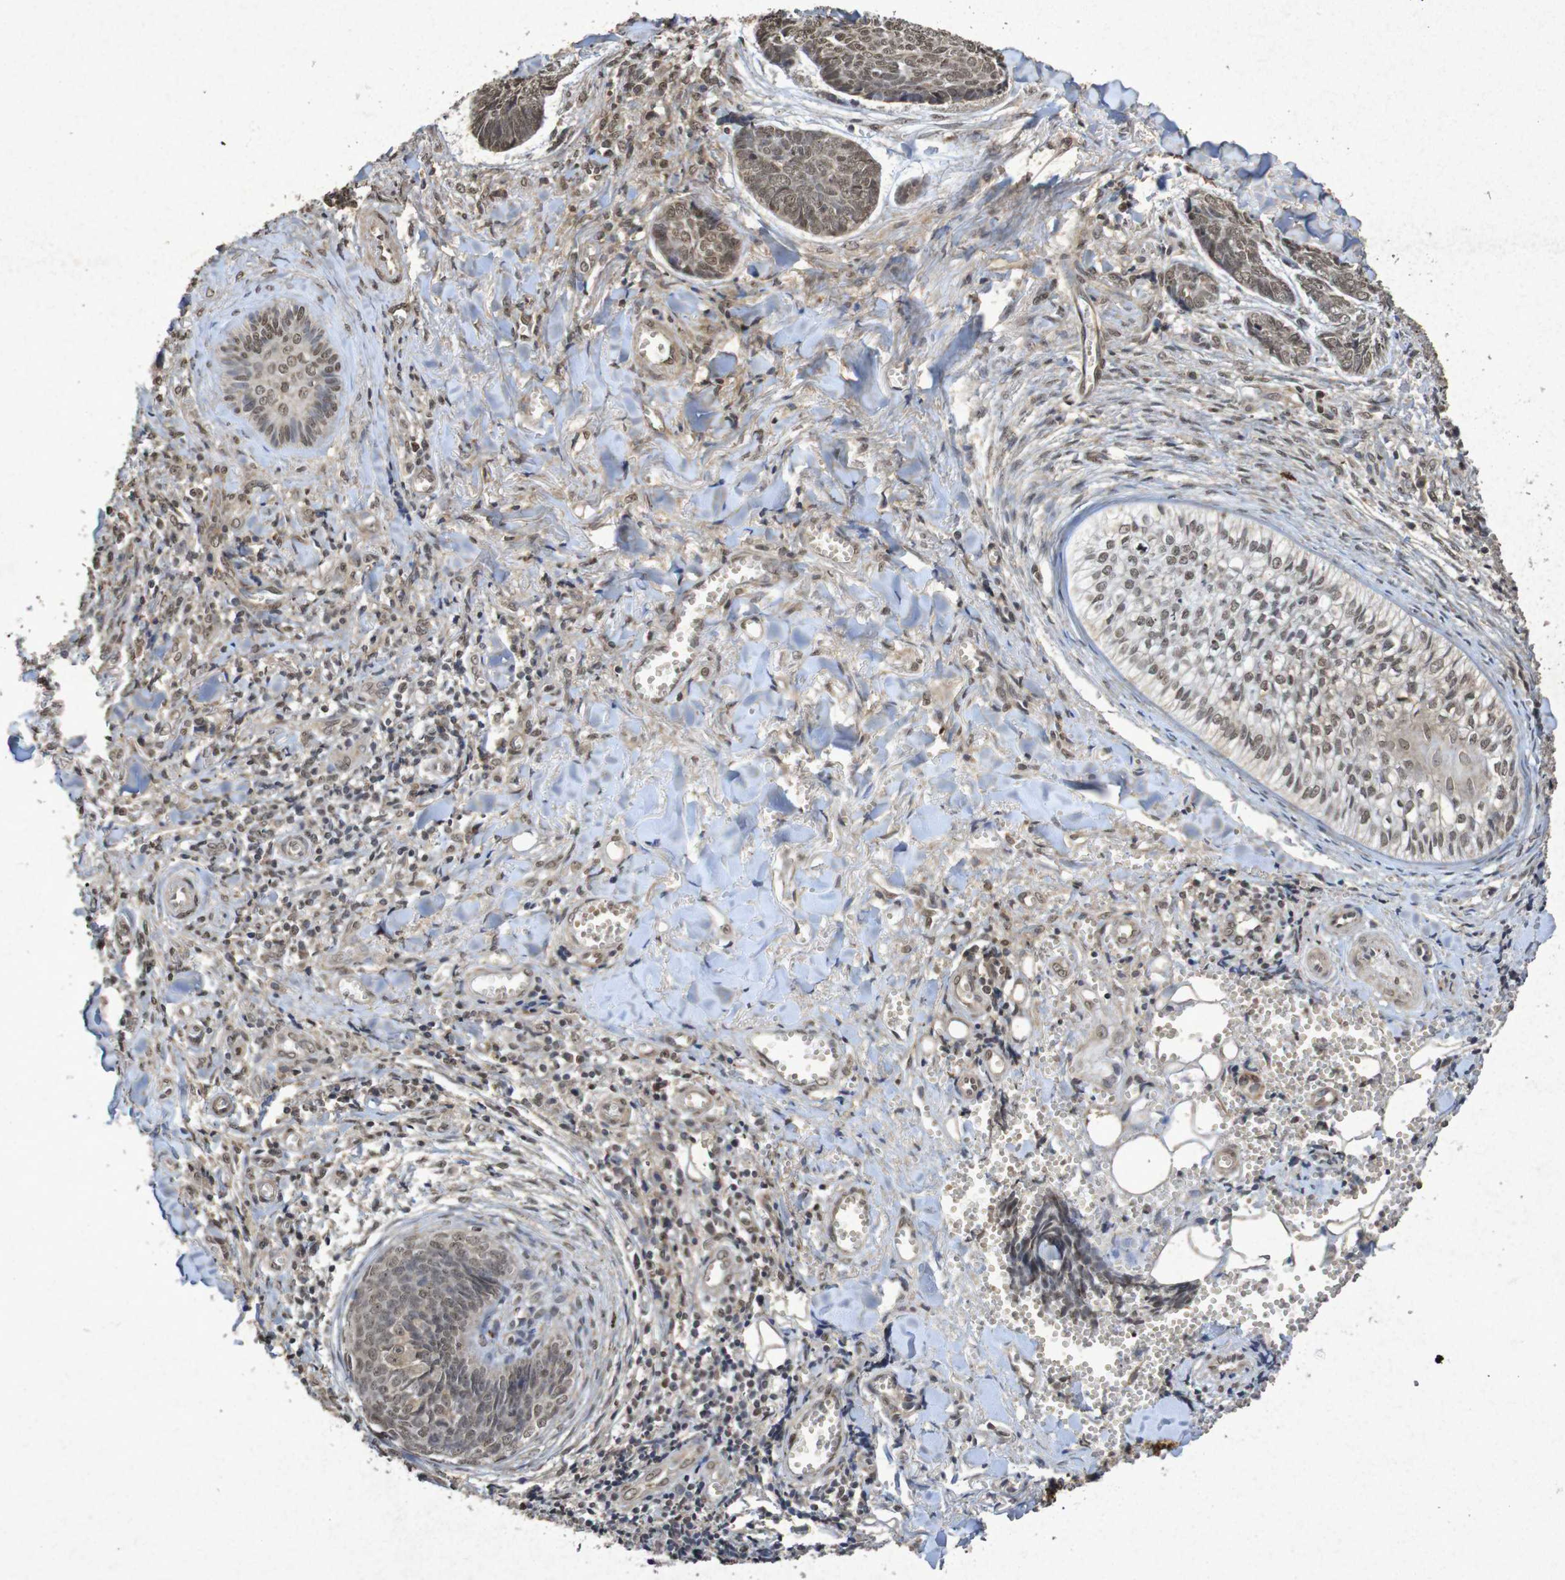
{"staining": {"intensity": "moderate", "quantity": ">75%", "location": "cytoplasmic/membranous,nuclear"}, "tissue": "skin cancer", "cell_type": "Tumor cells", "image_type": "cancer", "snomed": [{"axis": "morphology", "description": "Basal cell carcinoma"}, {"axis": "topography", "description": "Skin"}], "caption": "Tumor cells show moderate cytoplasmic/membranous and nuclear expression in approximately >75% of cells in skin cancer (basal cell carcinoma).", "gene": "GUCY1A2", "patient": {"sex": "male", "age": 84}}